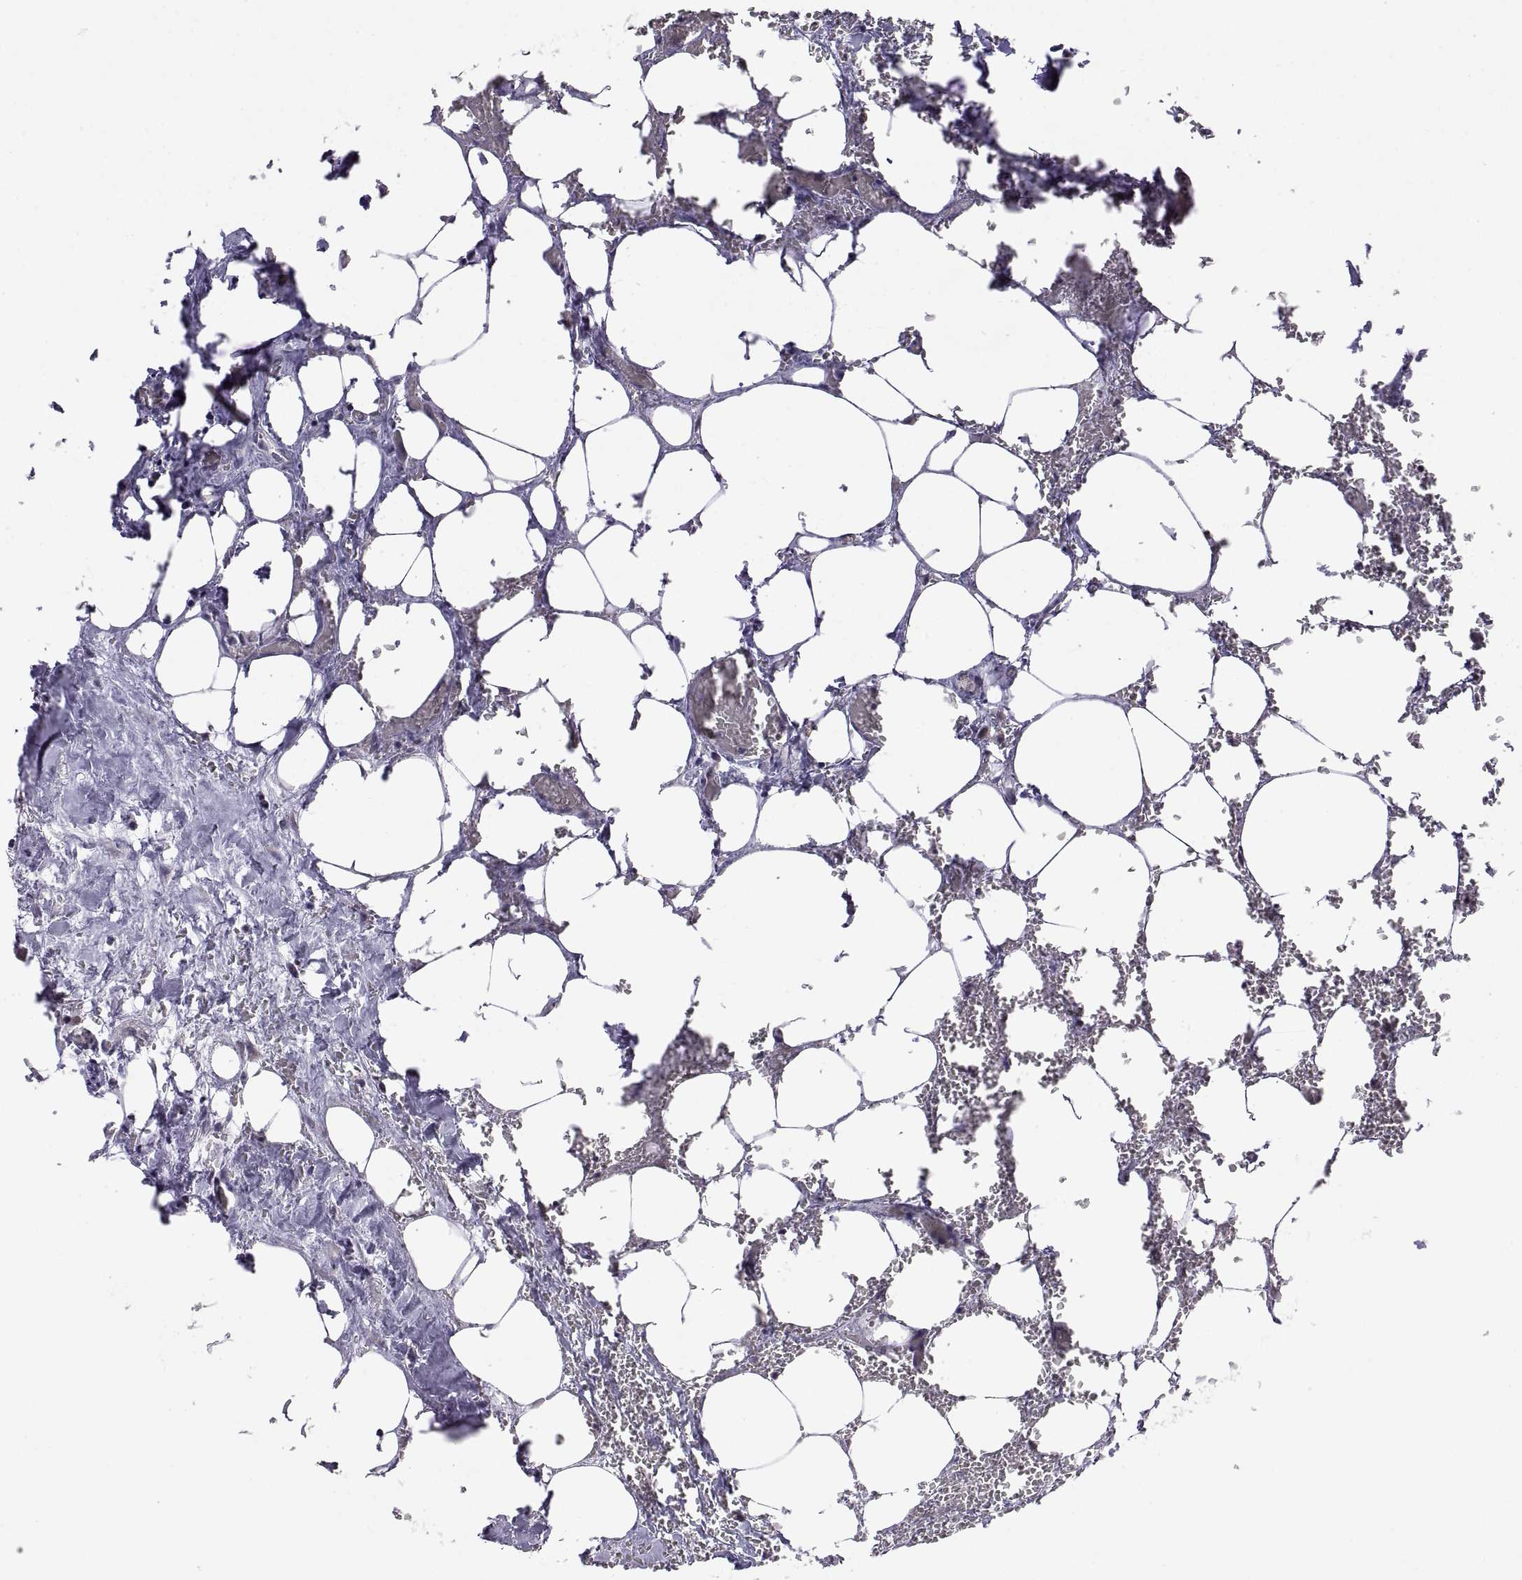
{"staining": {"intensity": "negative", "quantity": "none", "location": "none"}, "tissue": "urothelial cancer", "cell_type": "Tumor cells", "image_type": "cancer", "snomed": [{"axis": "morphology", "description": "Urothelial carcinoma, High grade"}, {"axis": "topography", "description": "Urinary bladder"}], "caption": "Tumor cells are negative for brown protein staining in urothelial cancer. The staining was performed using DAB to visualize the protein expression in brown, while the nuclei were stained in blue with hematoxylin (Magnification: 20x).", "gene": "CHFR", "patient": {"sex": "male", "age": 59}}